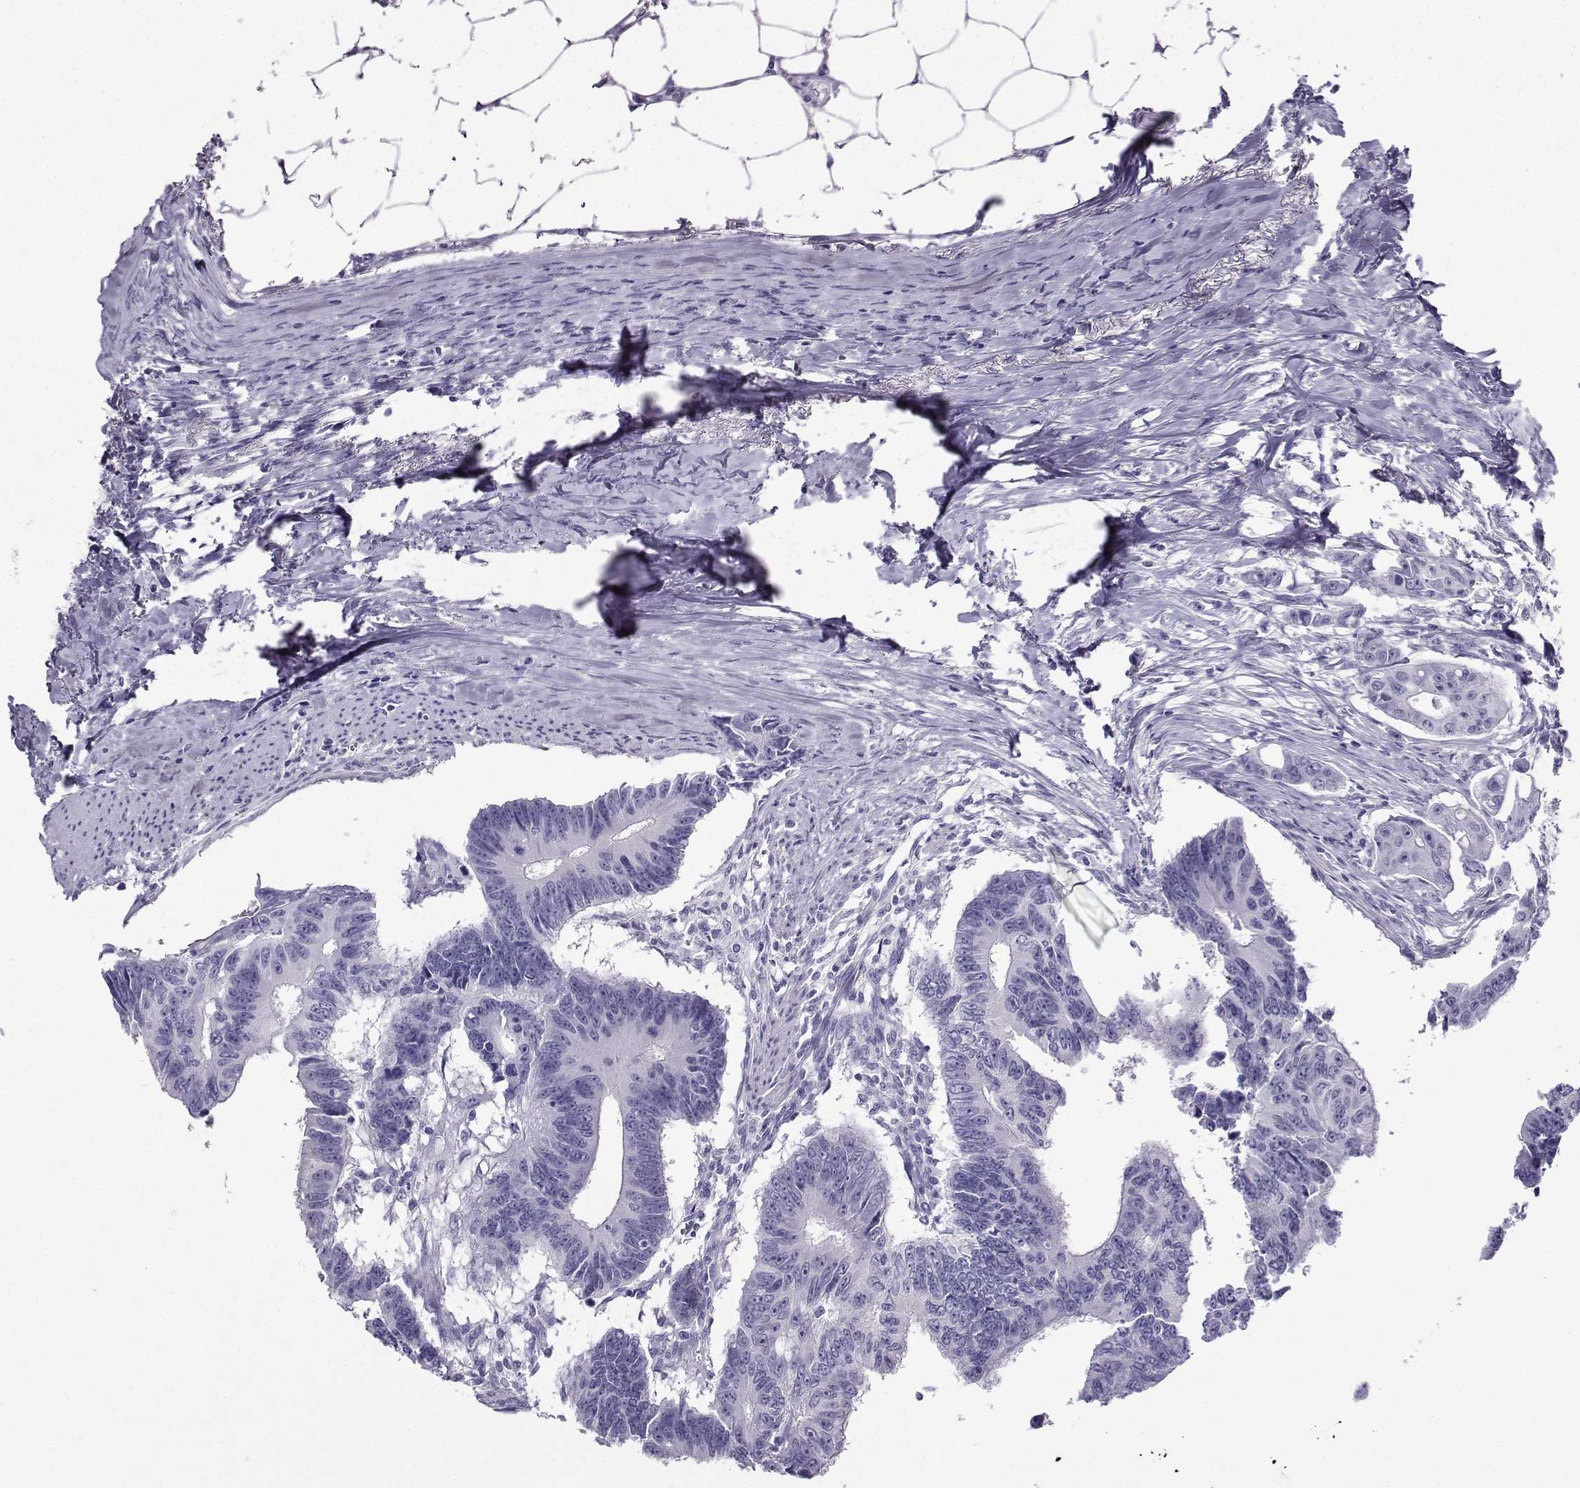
{"staining": {"intensity": "negative", "quantity": "none", "location": "none"}, "tissue": "colorectal cancer", "cell_type": "Tumor cells", "image_type": "cancer", "snomed": [{"axis": "morphology", "description": "Adenocarcinoma, NOS"}, {"axis": "topography", "description": "Colon"}], "caption": "The image demonstrates no significant staining in tumor cells of adenocarcinoma (colorectal). (DAB (3,3'-diaminobenzidine) IHC visualized using brightfield microscopy, high magnification).", "gene": "CRYBB1", "patient": {"sex": "male", "age": 70}}